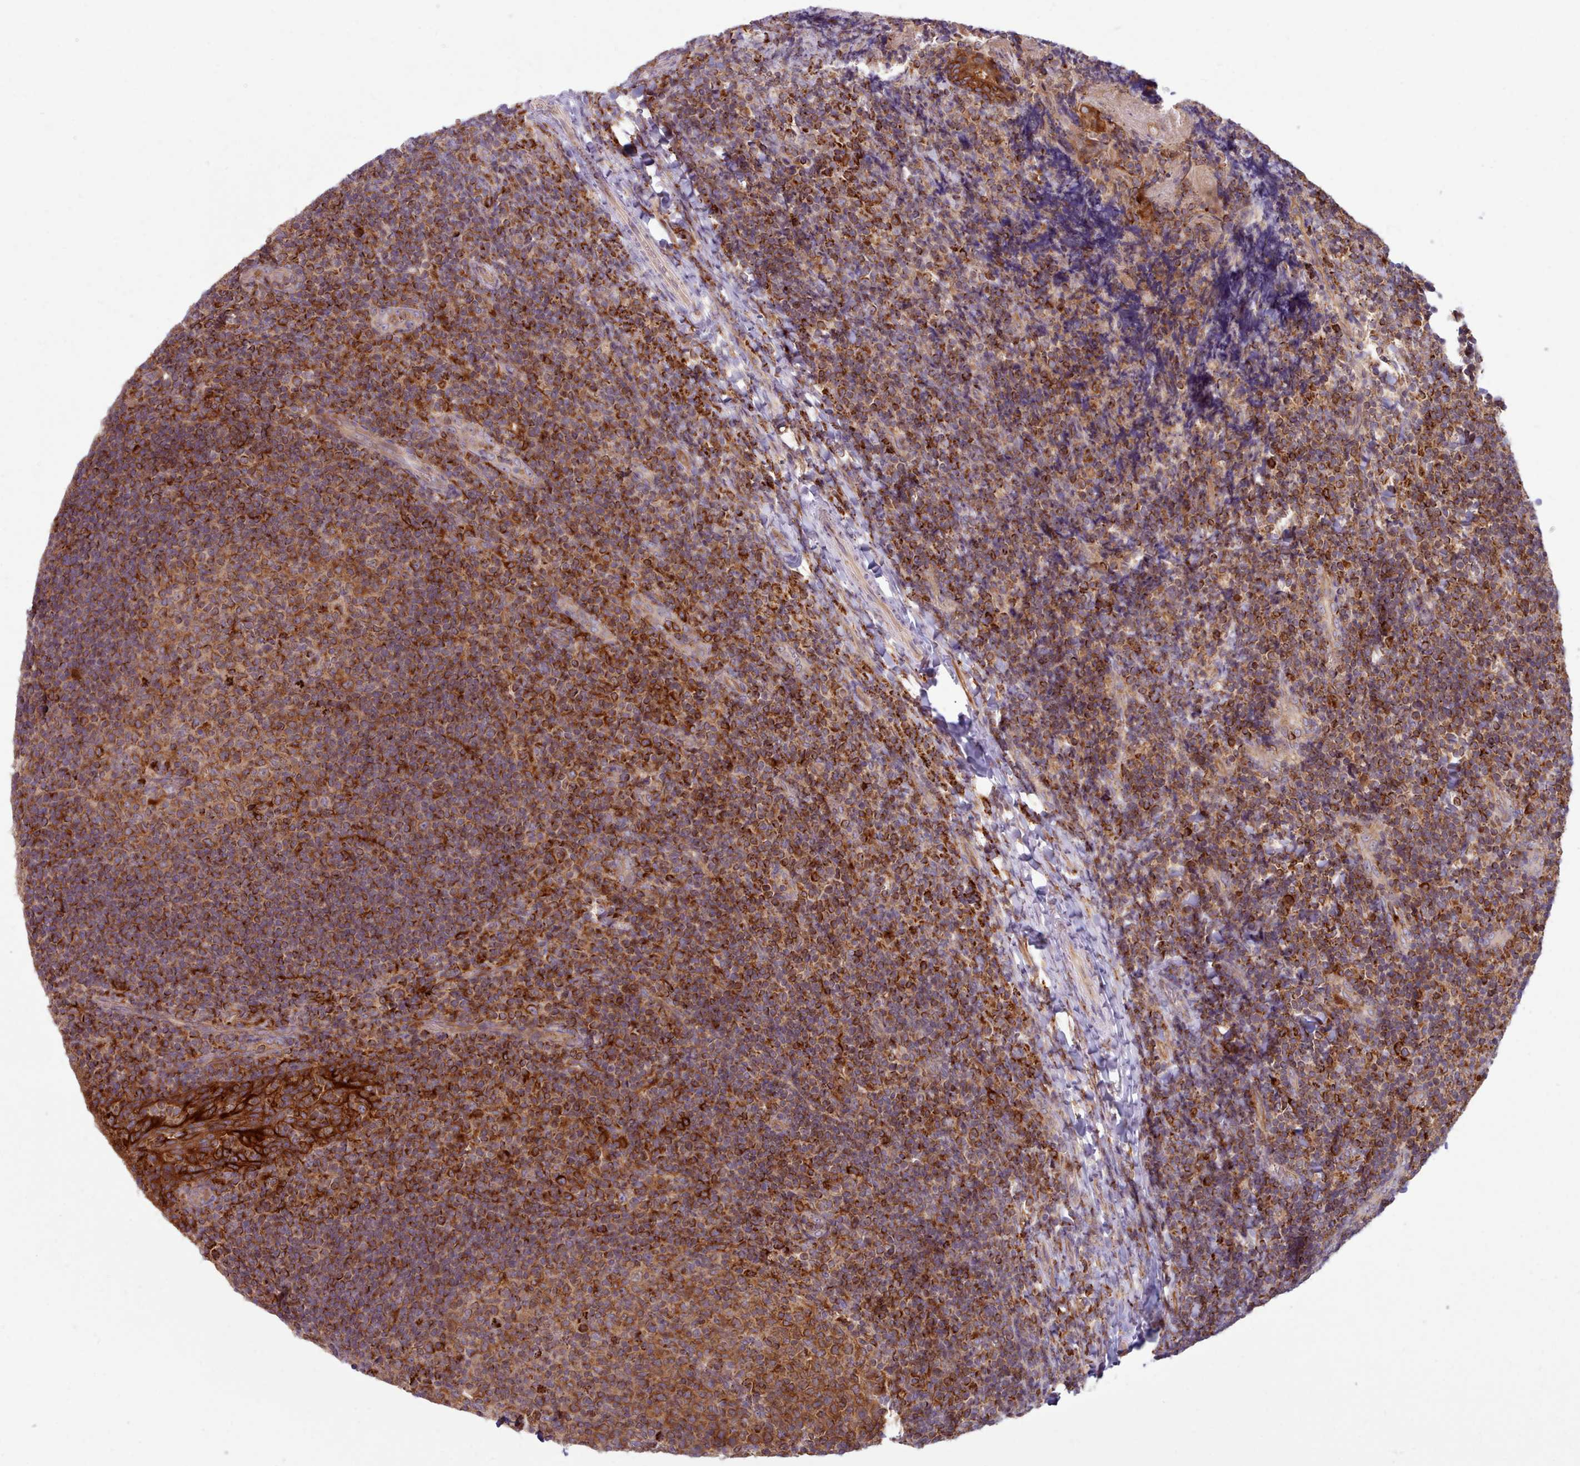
{"staining": {"intensity": "moderate", "quantity": ">75%", "location": "cytoplasmic/membranous"}, "tissue": "tonsil", "cell_type": "Germinal center cells", "image_type": "normal", "snomed": [{"axis": "morphology", "description": "Normal tissue, NOS"}, {"axis": "topography", "description": "Tonsil"}], "caption": "Tonsil stained for a protein (brown) displays moderate cytoplasmic/membranous positive staining in about >75% of germinal center cells.", "gene": "CRYBG1", "patient": {"sex": "female", "age": 10}}